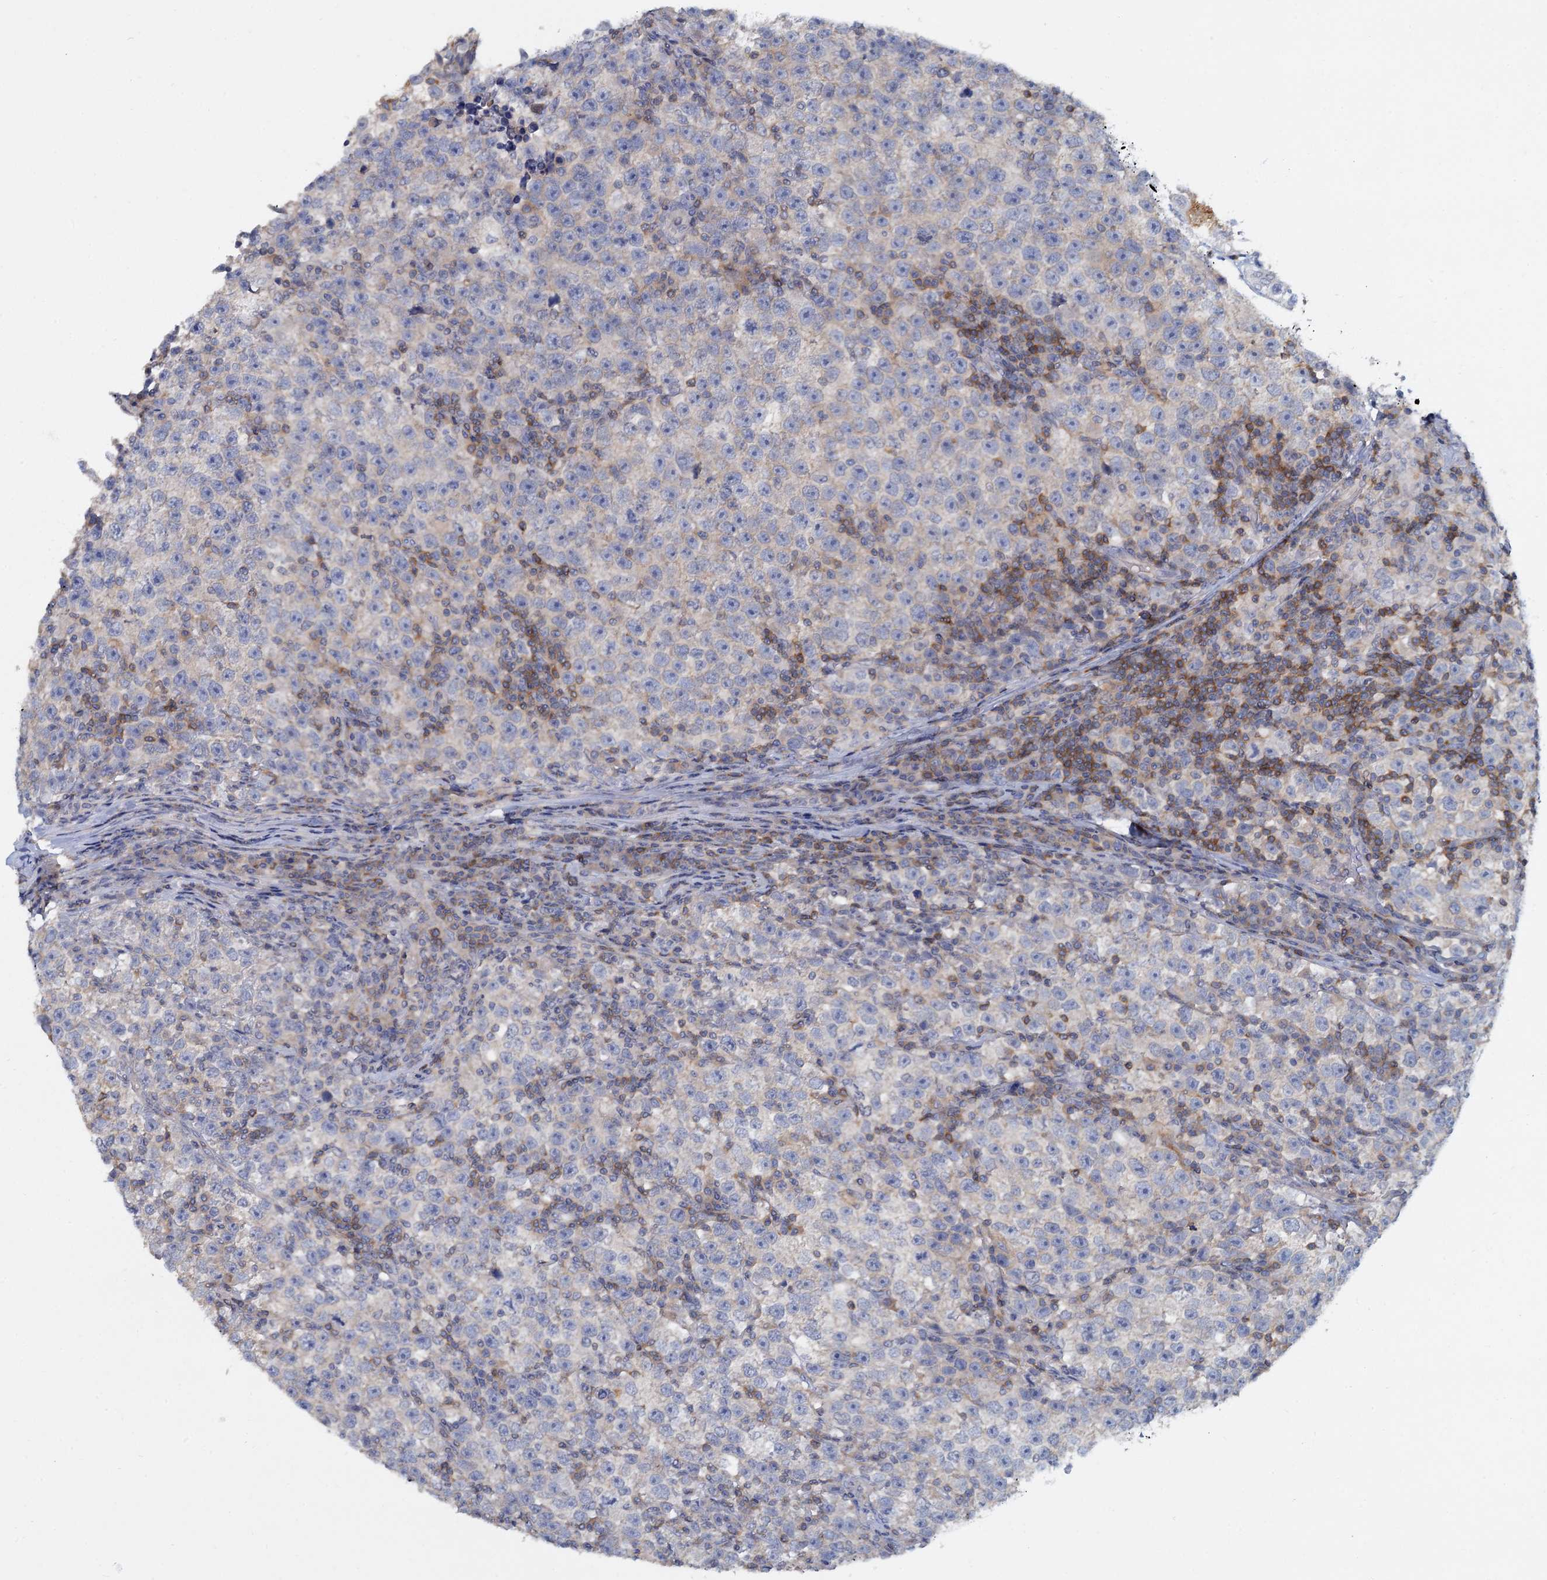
{"staining": {"intensity": "negative", "quantity": "none", "location": "none"}, "tissue": "testis cancer", "cell_type": "Tumor cells", "image_type": "cancer", "snomed": [{"axis": "morphology", "description": "Normal tissue, NOS"}, {"axis": "morphology", "description": "Seminoma, NOS"}, {"axis": "topography", "description": "Testis"}], "caption": "High magnification brightfield microscopy of testis seminoma stained with DAB (brown) and counterstained with hematoxylin (blue): tumor cells show no significant positivity.", "gene": "ACSM3", "patient": {"sex": "male", "age": 43}}